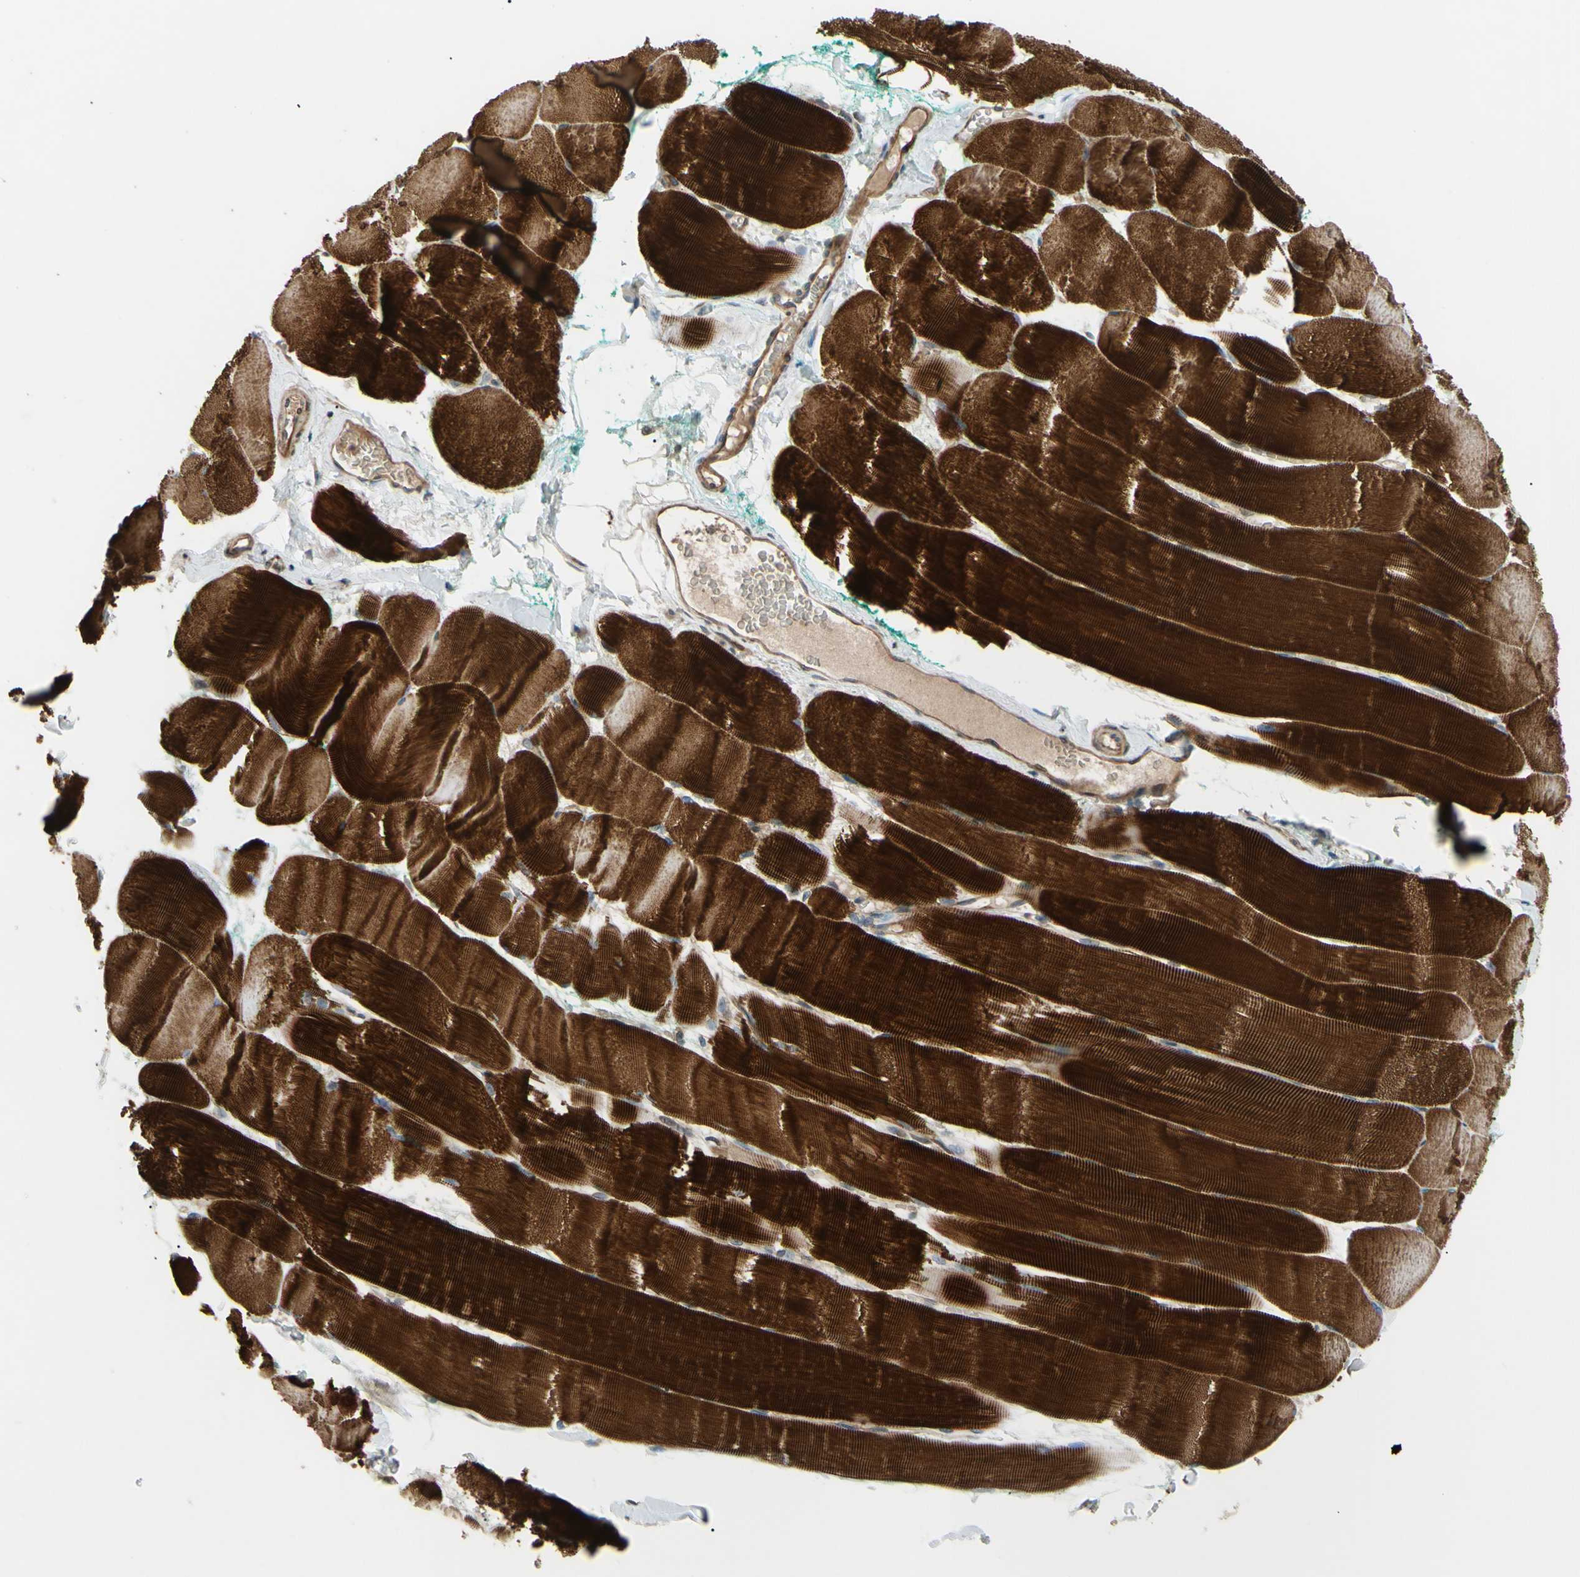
{"staining": {"intensity": "strong", "quantity": ">75%", "location": "cytoplasmic/membranous"}, "tissue": "skeletal muscle", "cell_type": "Myocytes", "image_type": "normal", "snomed": [{"axis": "morphology", "description": "Normal tissue, NOS"}, {"axis": "morphology", "description": "Squamous cell carcinoma, NOS"}, {"axis": "topography", "description": "Skeletal muscle"}], "caption": "Normal skeletal muscle exhibits strong cytoplasmic/membranous staining in approximately >75% of myocytes, visualized by immunohistochemistry. Immunohistochemistry stains the protein in brown and the nuclei are stained blue.", "gene": "SPTLC1", "patient": {"sex": "male", "age": 51}}